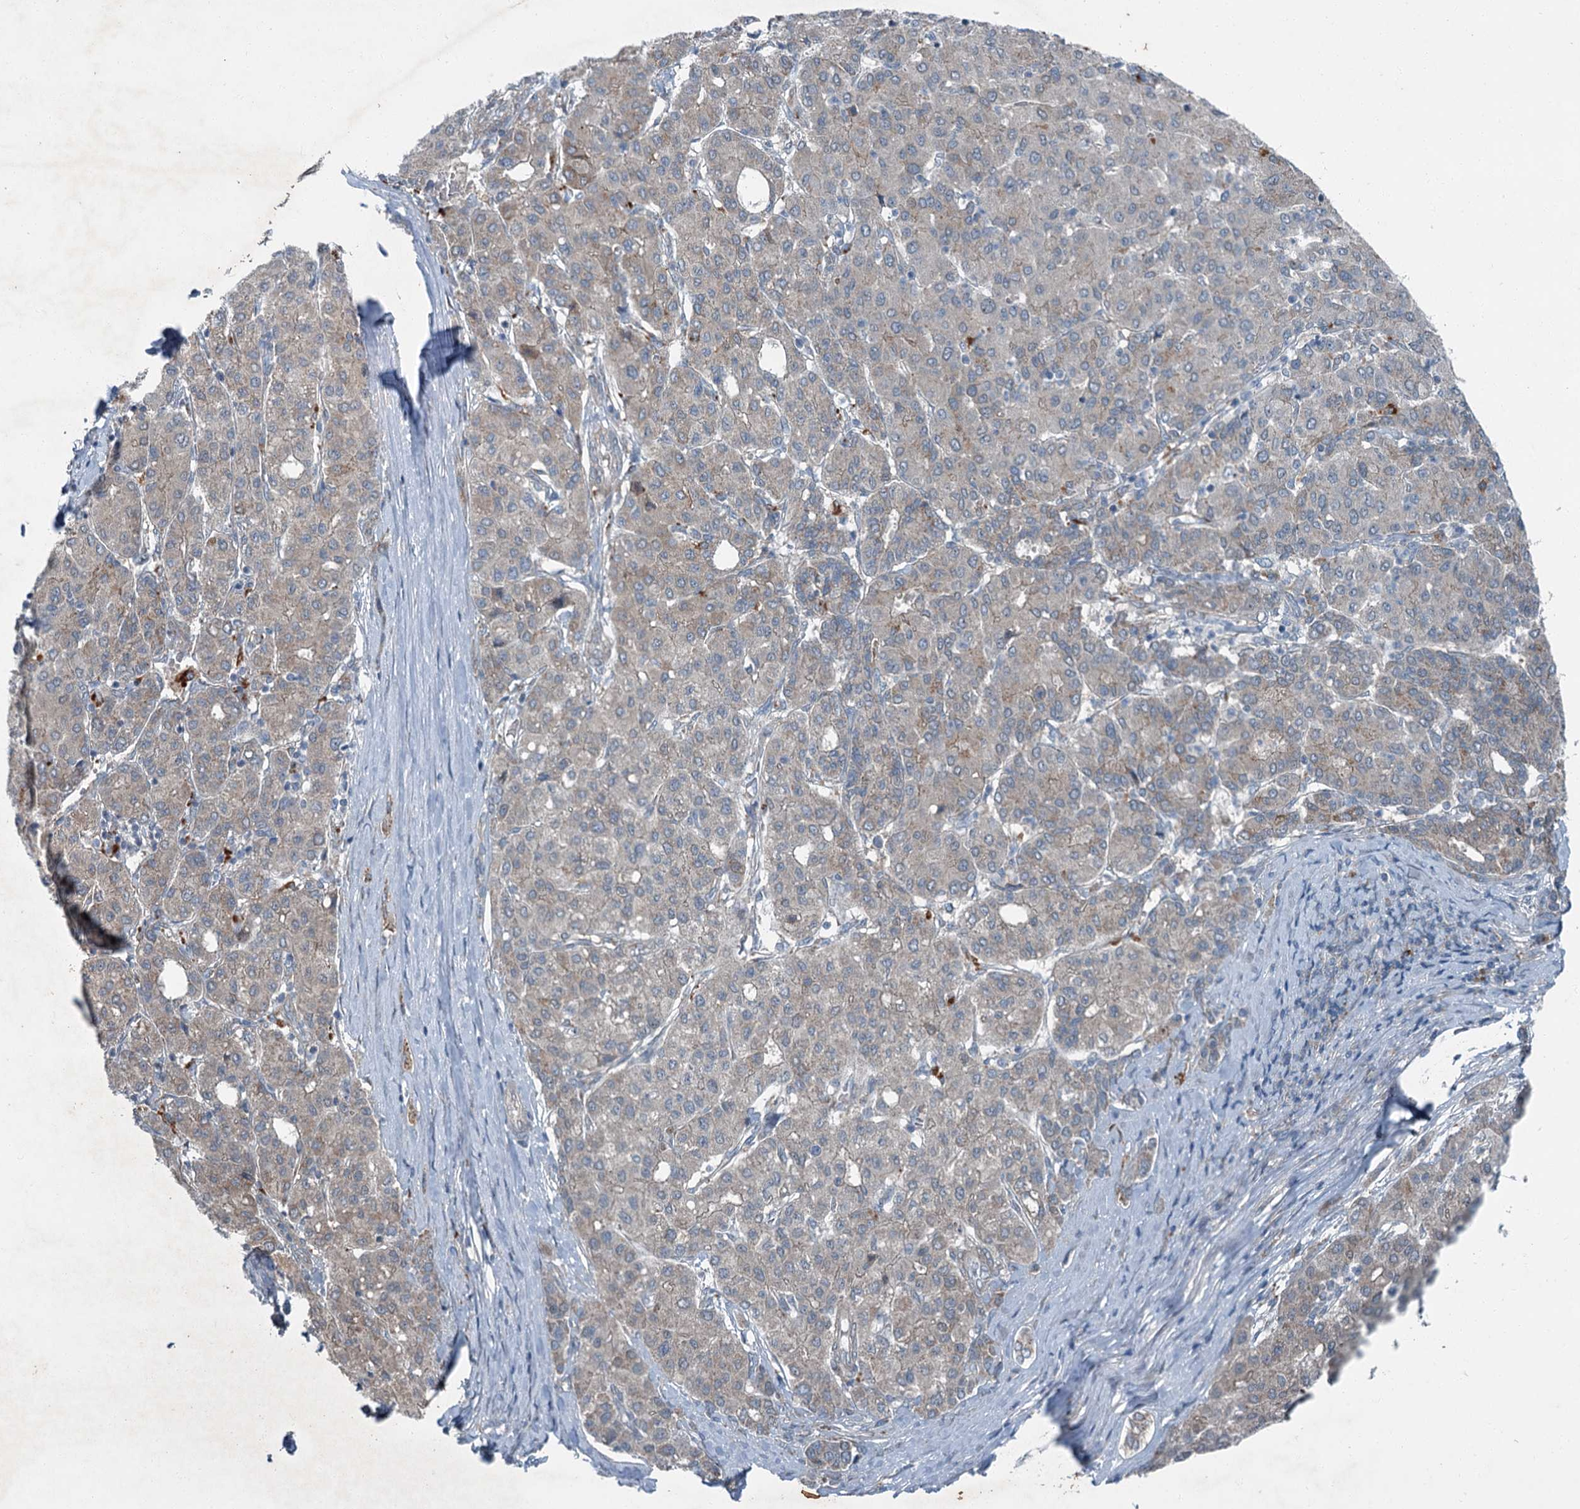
{"staining": {"intensity": "weak", "quantity": "25%-75%", "location": "cytoplasmic/membranous"}, "tissue": "liver cancer", "cell_type": "Tumor cells", "image_type": "cancer", "snomed": [{"axis": "morphology", "description": "Carcinoma, Hepatocellular, NOS"}, {"axis": "topography", "description": "Liver"}], "caption": "Immunohistochemistry (IHC) (DAB) staining of human liver cancer (hepatocellular carcinoma) demonstrates weak cytoplasmic/membranous protein positivity in approximately 25%-75% of tumor cells.", "gene": "AXL", "patient": {"sex": "male", "age": 65}}